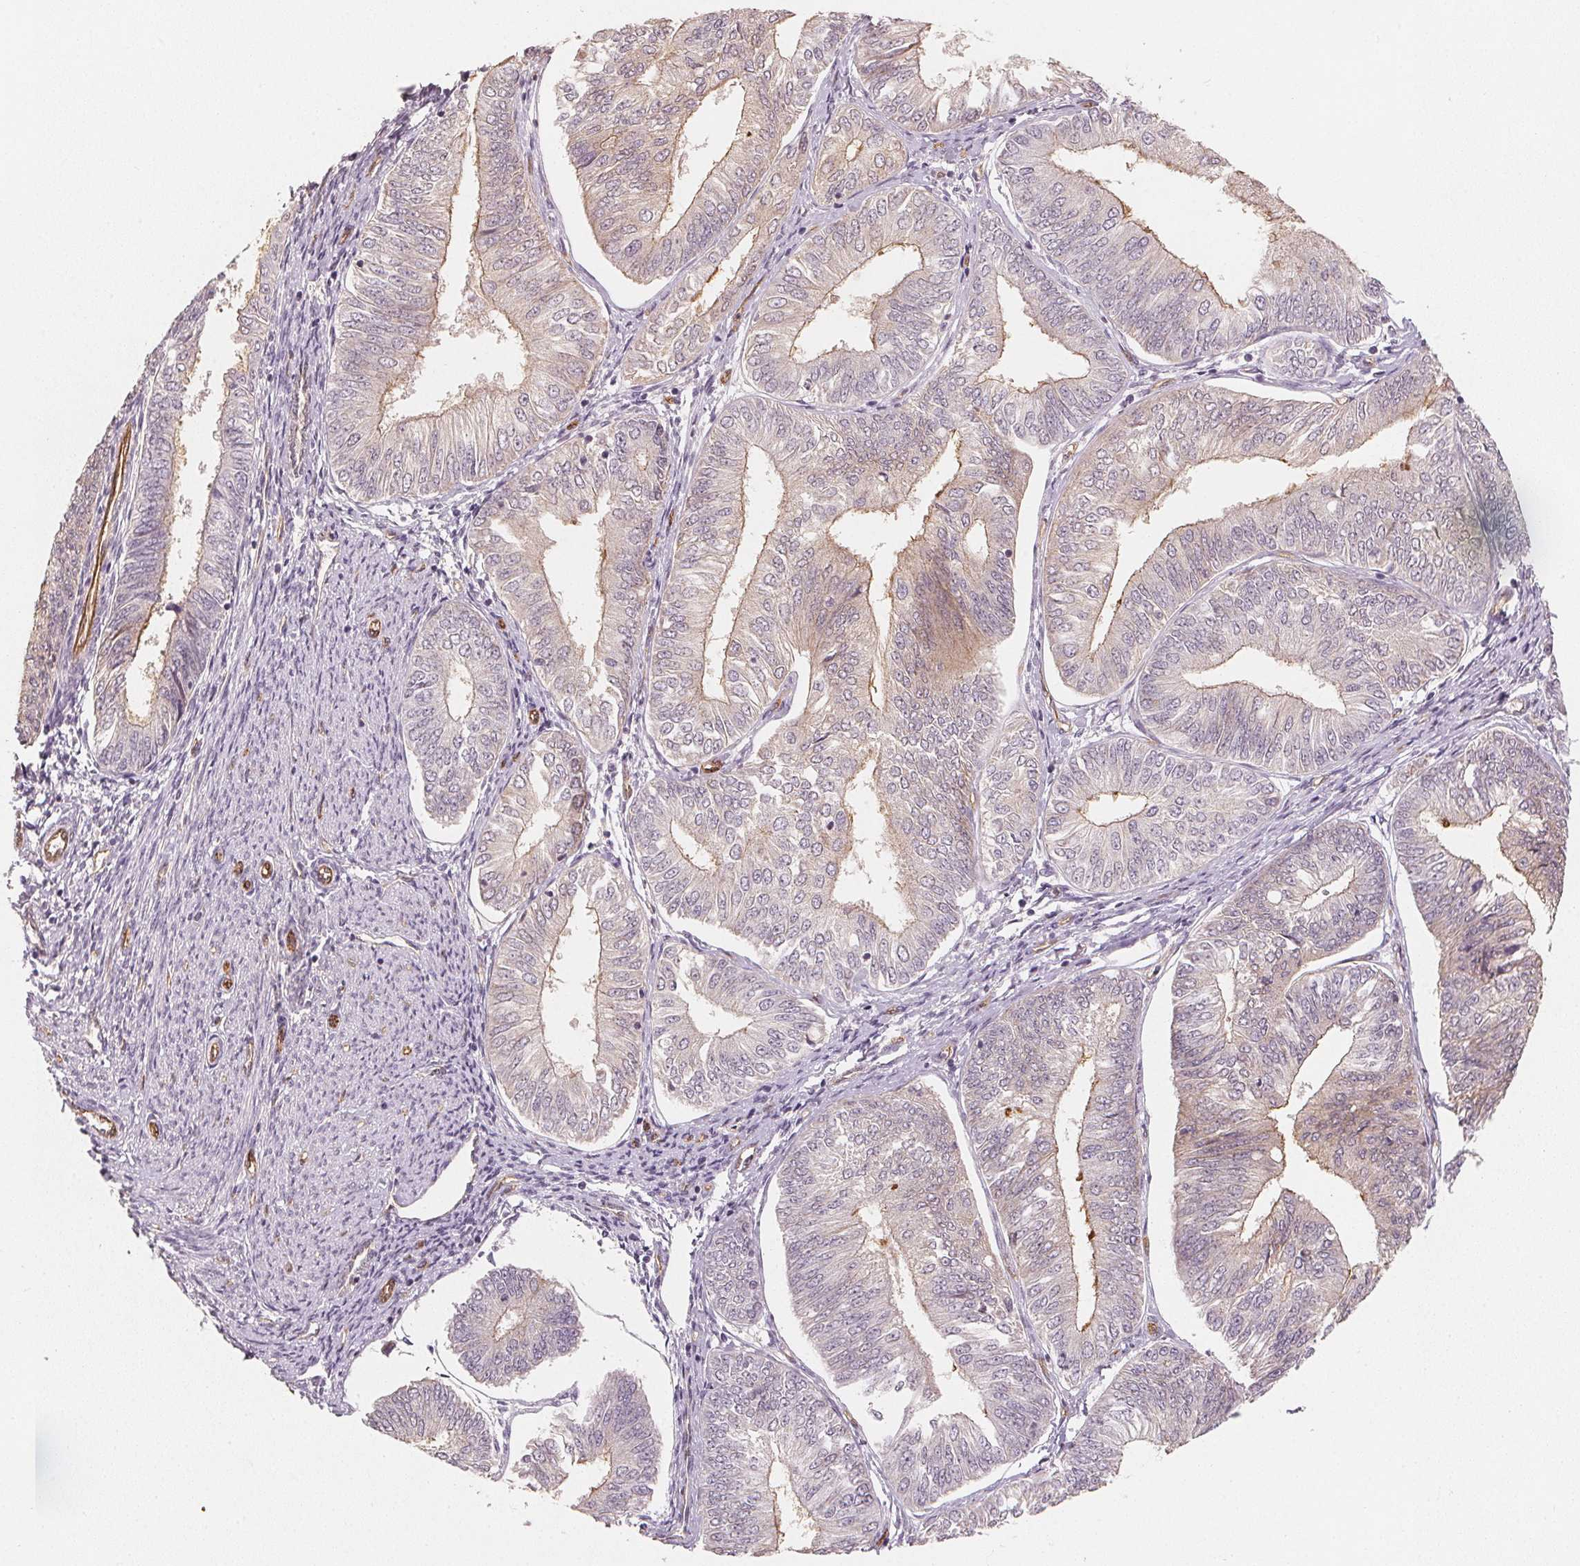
{"staining": {"intensity": "weak", "quantity": "<25%", "location": "cytoplasmic/membranous"}, "tissue": "endometrial cancer", "cell_type": "Tumor cells", "image_type": "cancer", "snomed": [{"axis": "morphology", "description": "Adenocarcinoma, NOS"}, {"axis": "topography", "description": "Endometrium"}], "caption": "High magnification brightfield microscopy of endometrial cancer stained with DAB (brown) and counterstained with hematoxylin (blue): tumor cells show no significant expression.", "gene": "CIB1", "patient": {"sex": "female", "age": 58}}